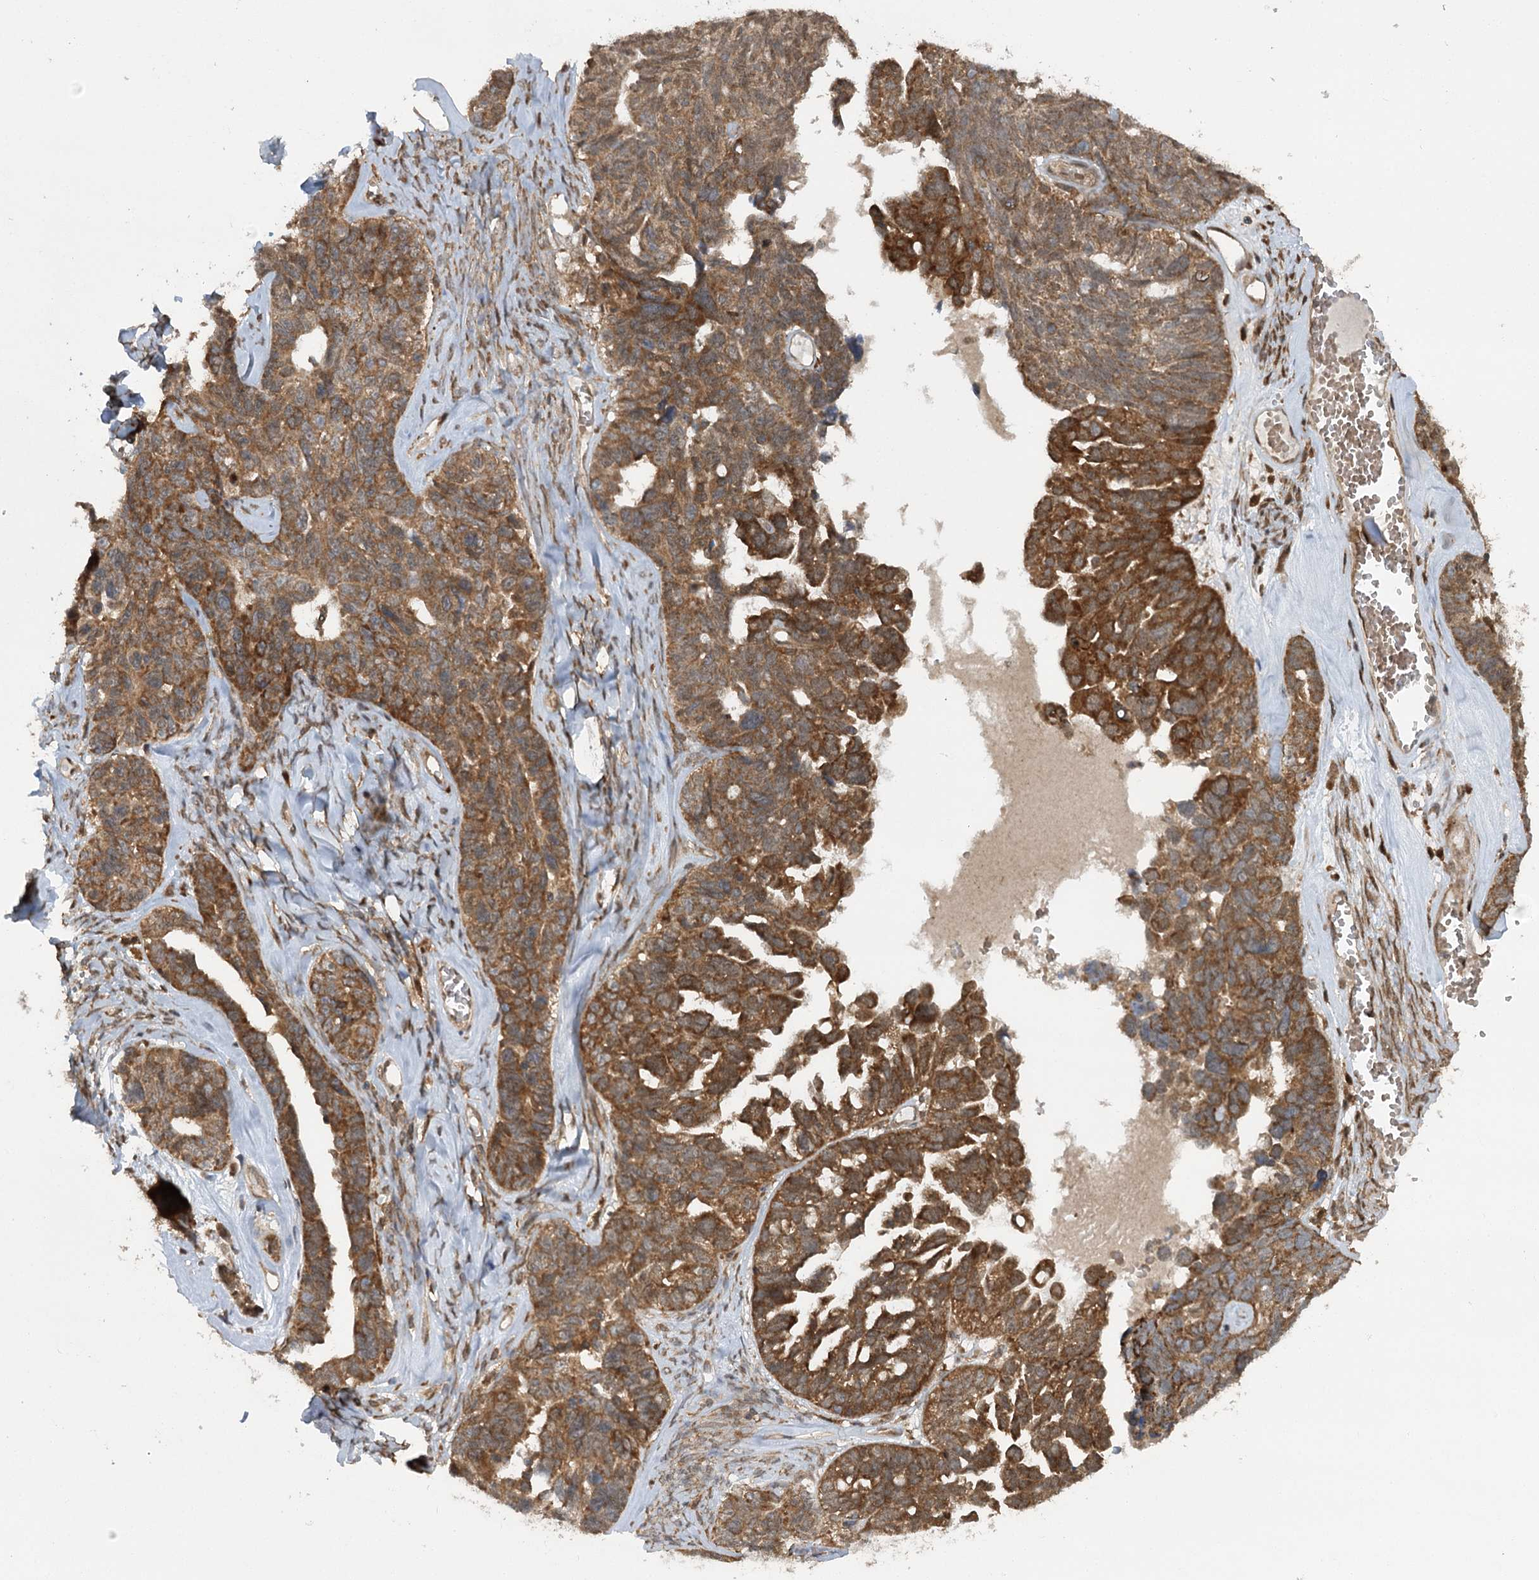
{"staining": {"intensity": "moderate", "quantity": ">75%", "location": "cytoplasmic/membranous"}, "tissue": "ovarian cancer", "cell_type": "Tumor cells", "image_type": "cancer", "snomed": [{"axis": "morphology", "description": "Cystadenocarcinoma, serous, NOS"}, {"axis": "topography", "description": "Ovary"}], "caption": "Protein expression analysis of ovarian cancer exhibits moderate cytoplasmic/membranous expression in approximately >75% of tumor cells.", "gene": "C12orf4", "patient": {"sex": "female", "age": 79}}